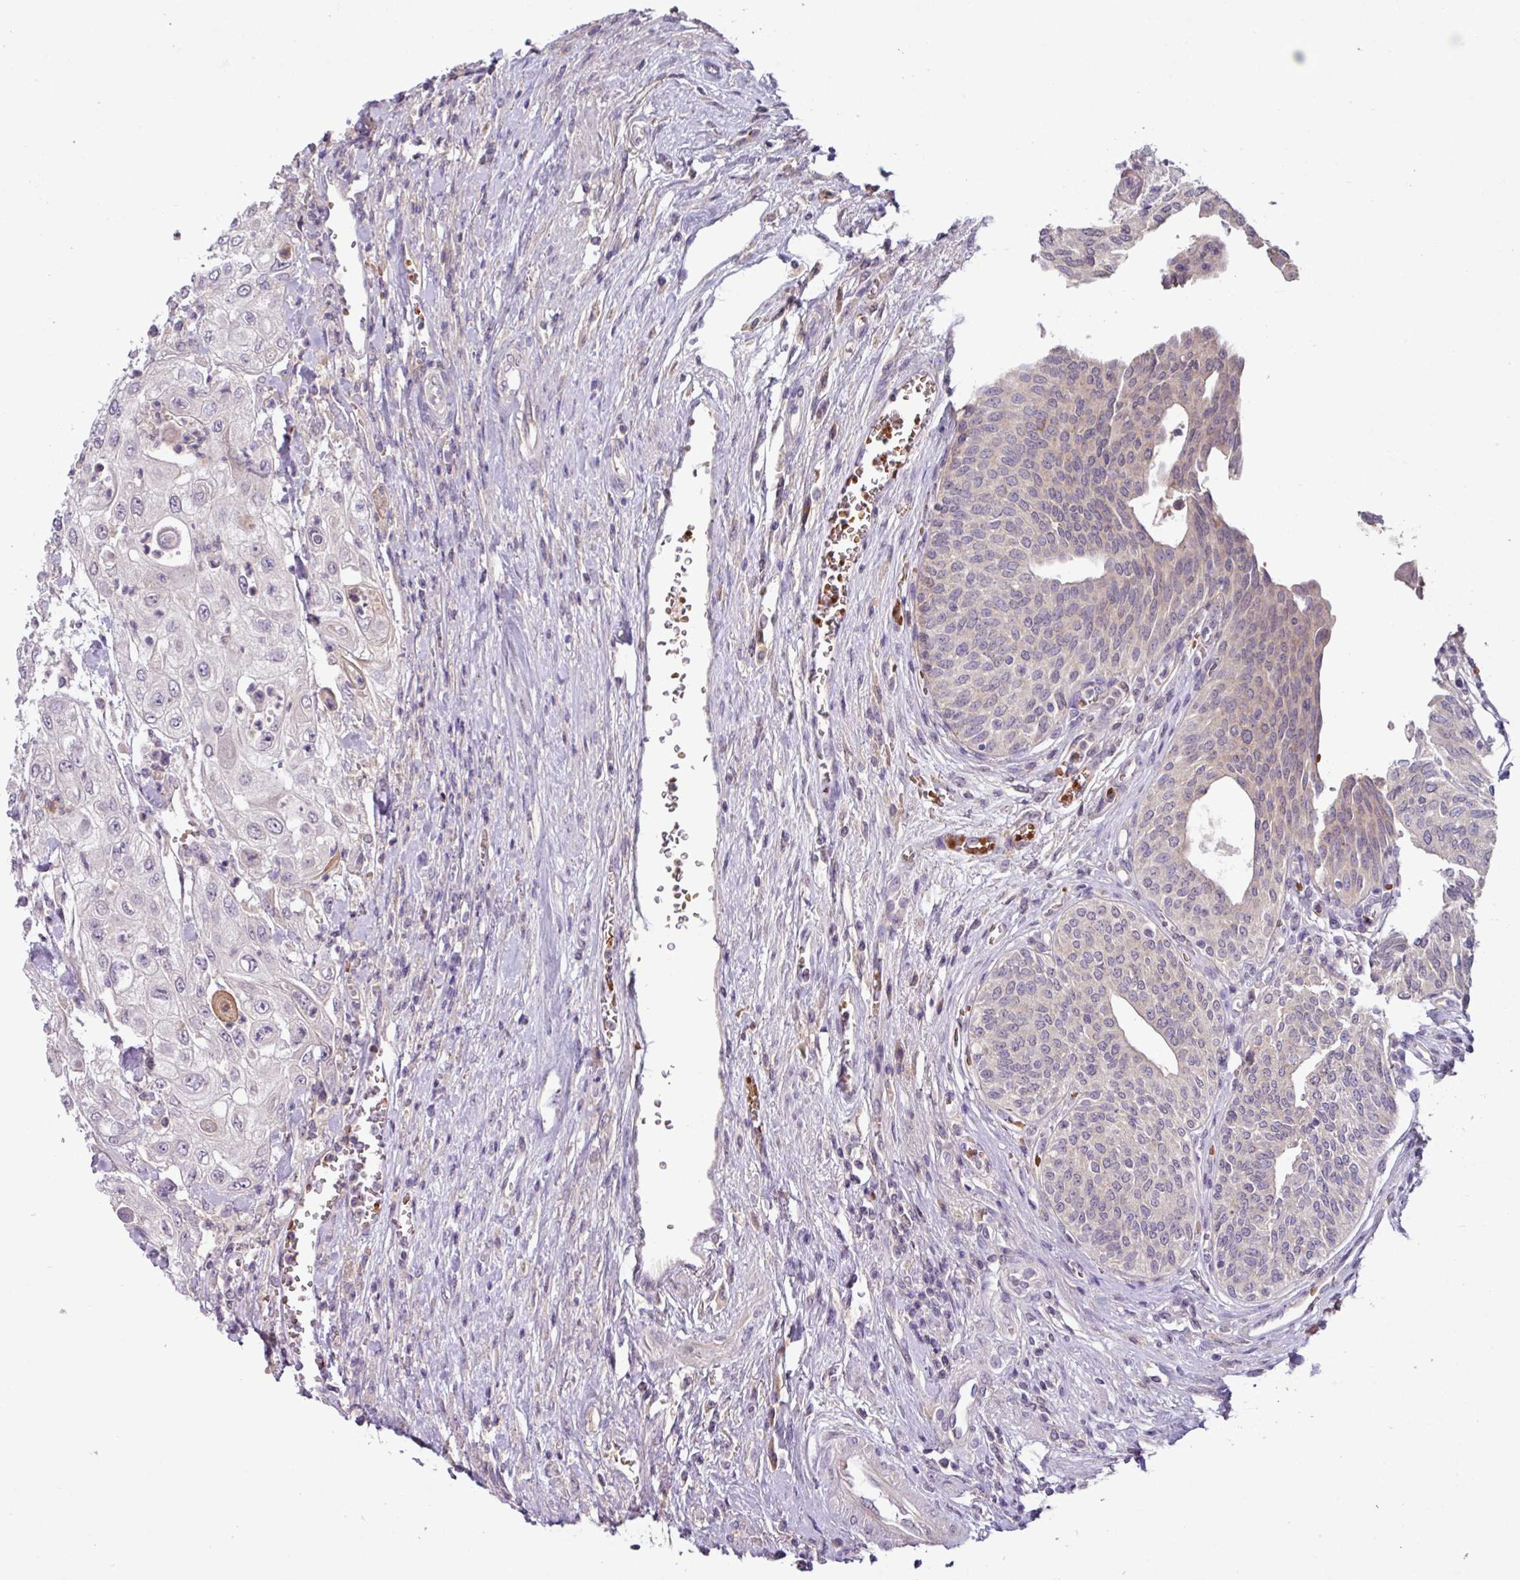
{"staining": {"intensity": "negative", "quantity": "none", "location": "none"}, "tissue": "urothelial cancer", "cell_type": "Tumor cells", "image_type": "cancer", "snomed": [{"axis": "morphology", "description": "Urothelial carcinoma, High grade"}, {"axis": "topography", "description": "Urinary bladder"}], "caption": "A histopathology image of human urothelial carcinoma (high-grade) is negative for staining in tumor cells.", "gene": "SLC5A10", "patient": {"sex": "female", "age": 79}}